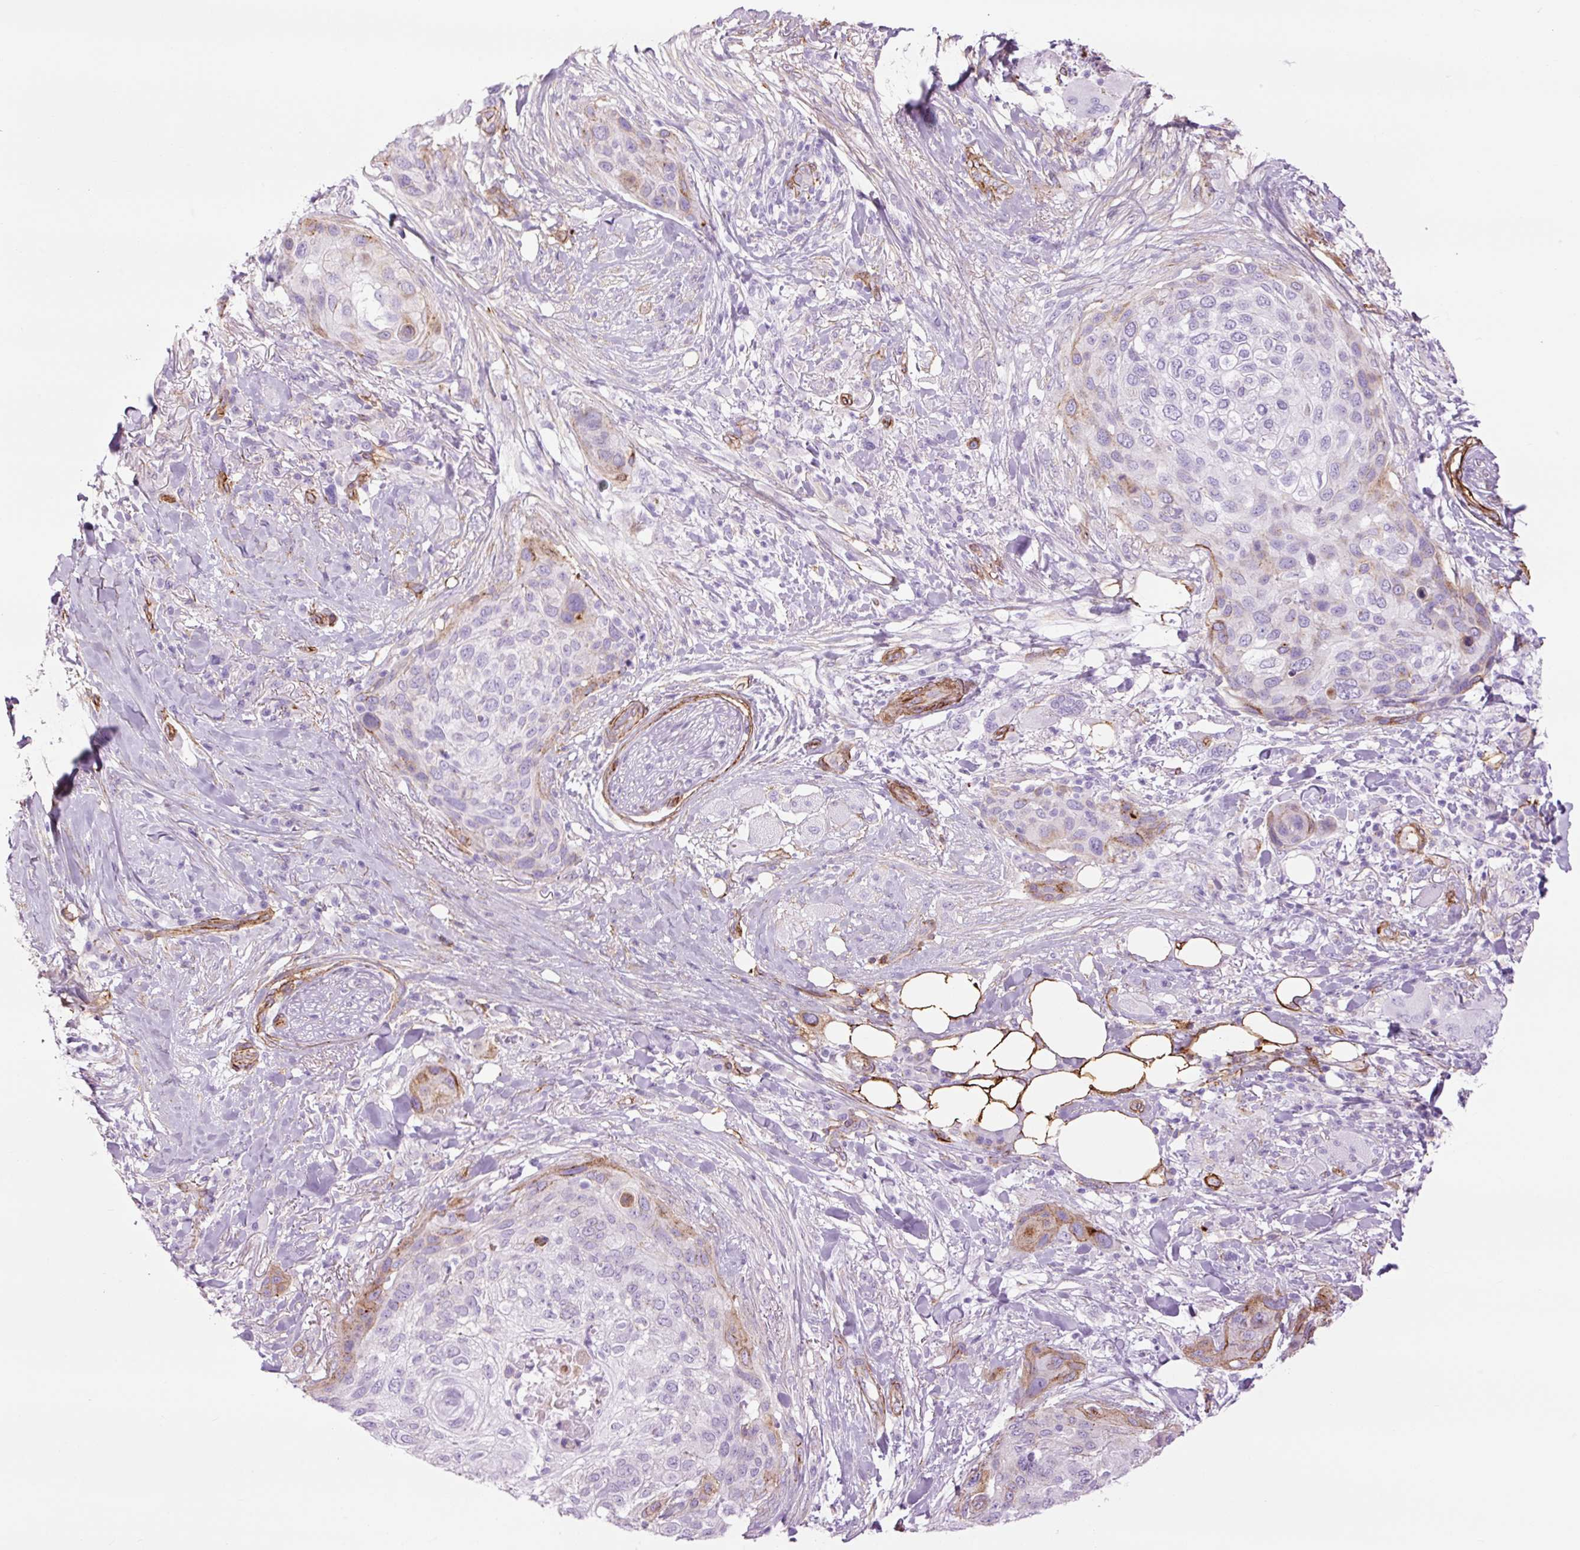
{"staining": {"intensity": "weak", "quantity": "<25%", "location": "cytoplasmic/membranous"}, "tissue": "skin cancer", "cell_type": "Tumor cells", "image_type": "cancer", "snomed": [{"axis": "morphology", "description": "Squamous cell carcinoma, NOS"}, {"axis": "topography", "description": "Skin"}], "caption": "A histopathology image of human skin cancer is negative for staining in tumor cells.", "gene": "CAV1", "patient": {"sex": "female", "age": 87}}